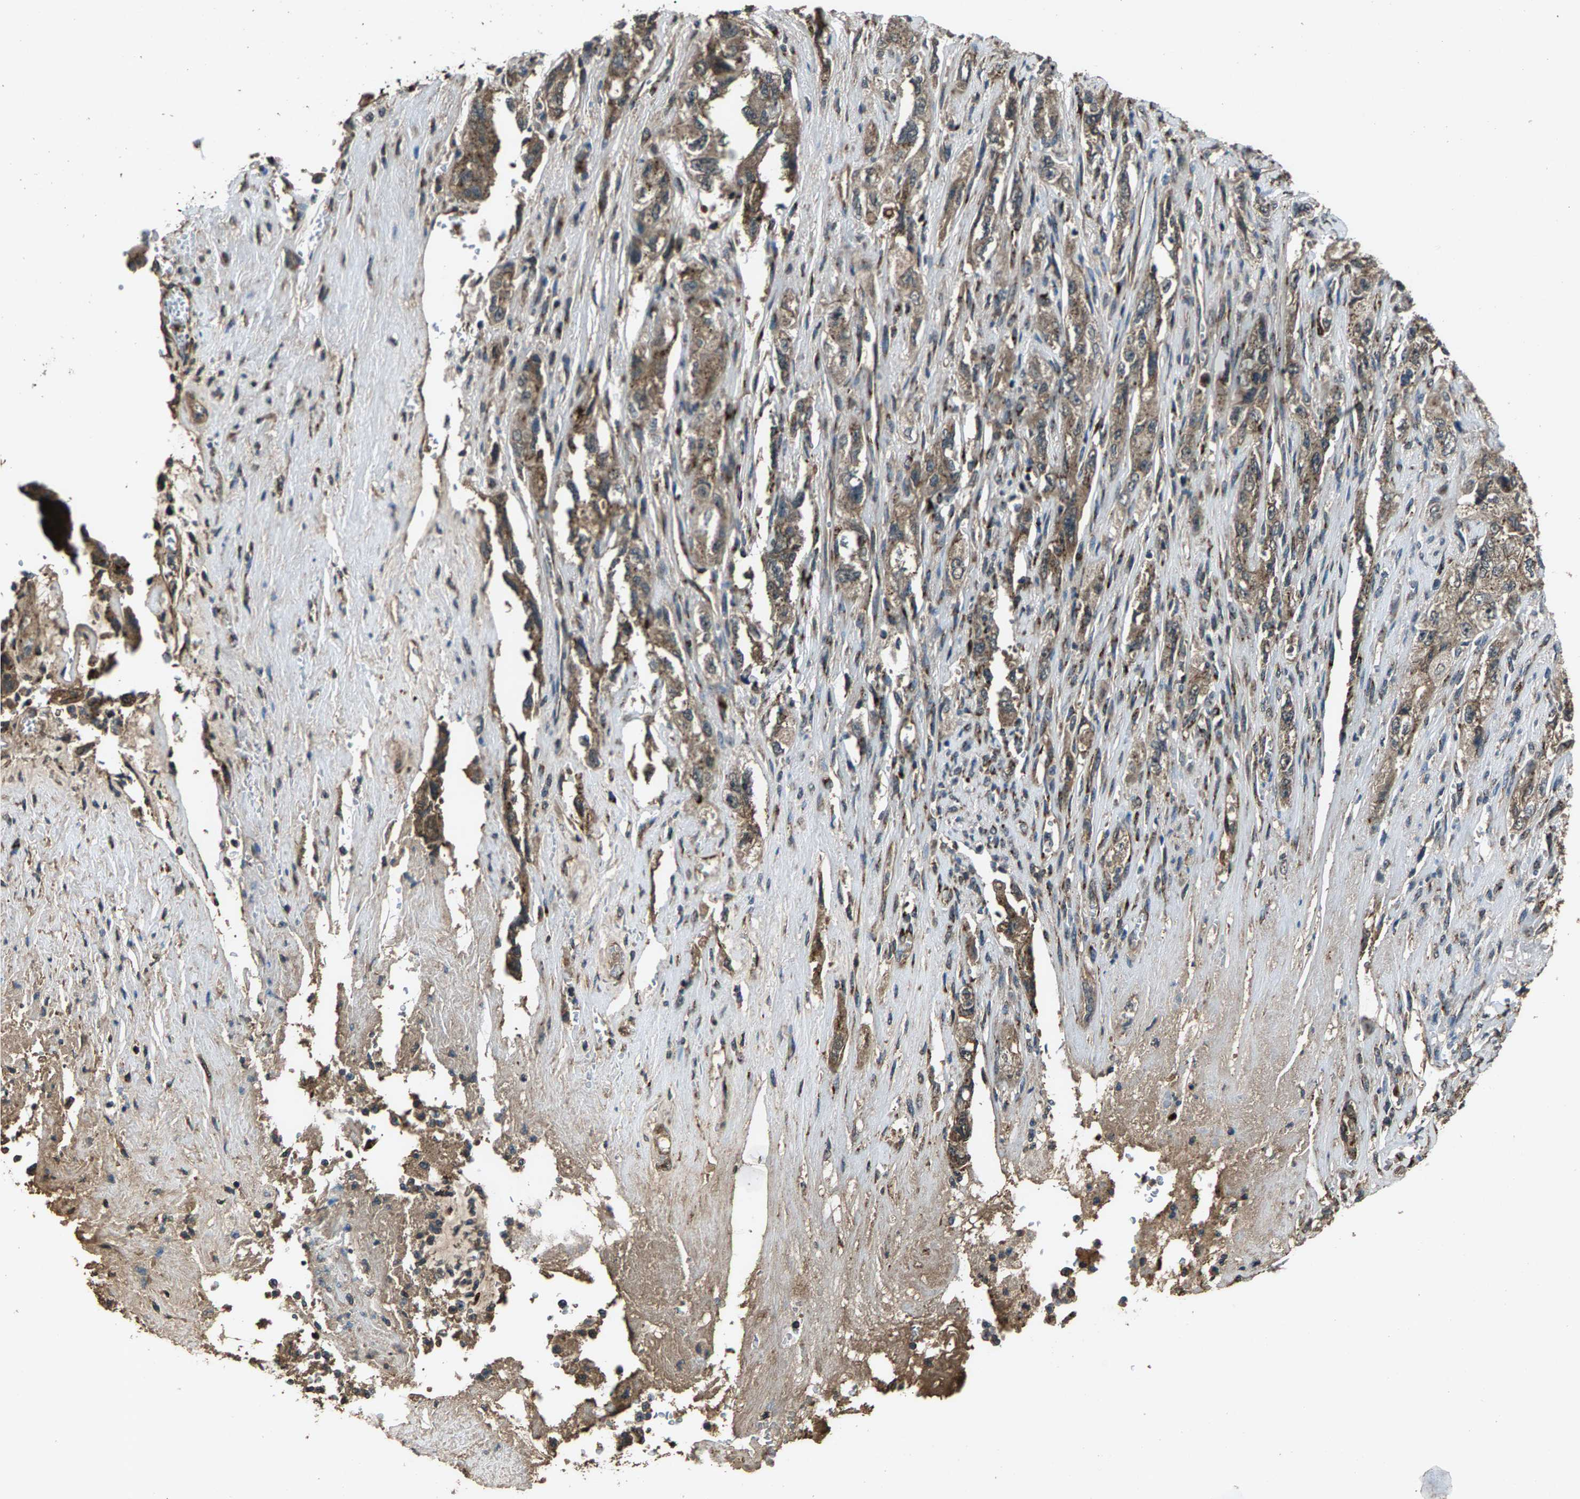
{"staining": {"intensity": "moderate", "quantity": ">75%", "location": "cytoplasmic/membranous"}, "tissue": "pancreatic cancer", "cell_type": "Tumor cells", "image_type": "cancer", "snomed": [{"axis": "morphology", "description": "Adenocarcinoma, NOS"}, {"axis": "topography", "description": "Pancreas"}], "caption": "High-power microscopy captured an IHC micrograph of pancreatic cancer (adenocarcinoma), revealing moderate cytoplasmic/membranous staining in approximately >75% of tumor cells. The staining is performed using DAB brown chromogen to label protein expression. The nuclei are counter-stained blue using hematoxylin.", "gene": "SLC38A10", "patient": {"sex": "female", "age": 73}}